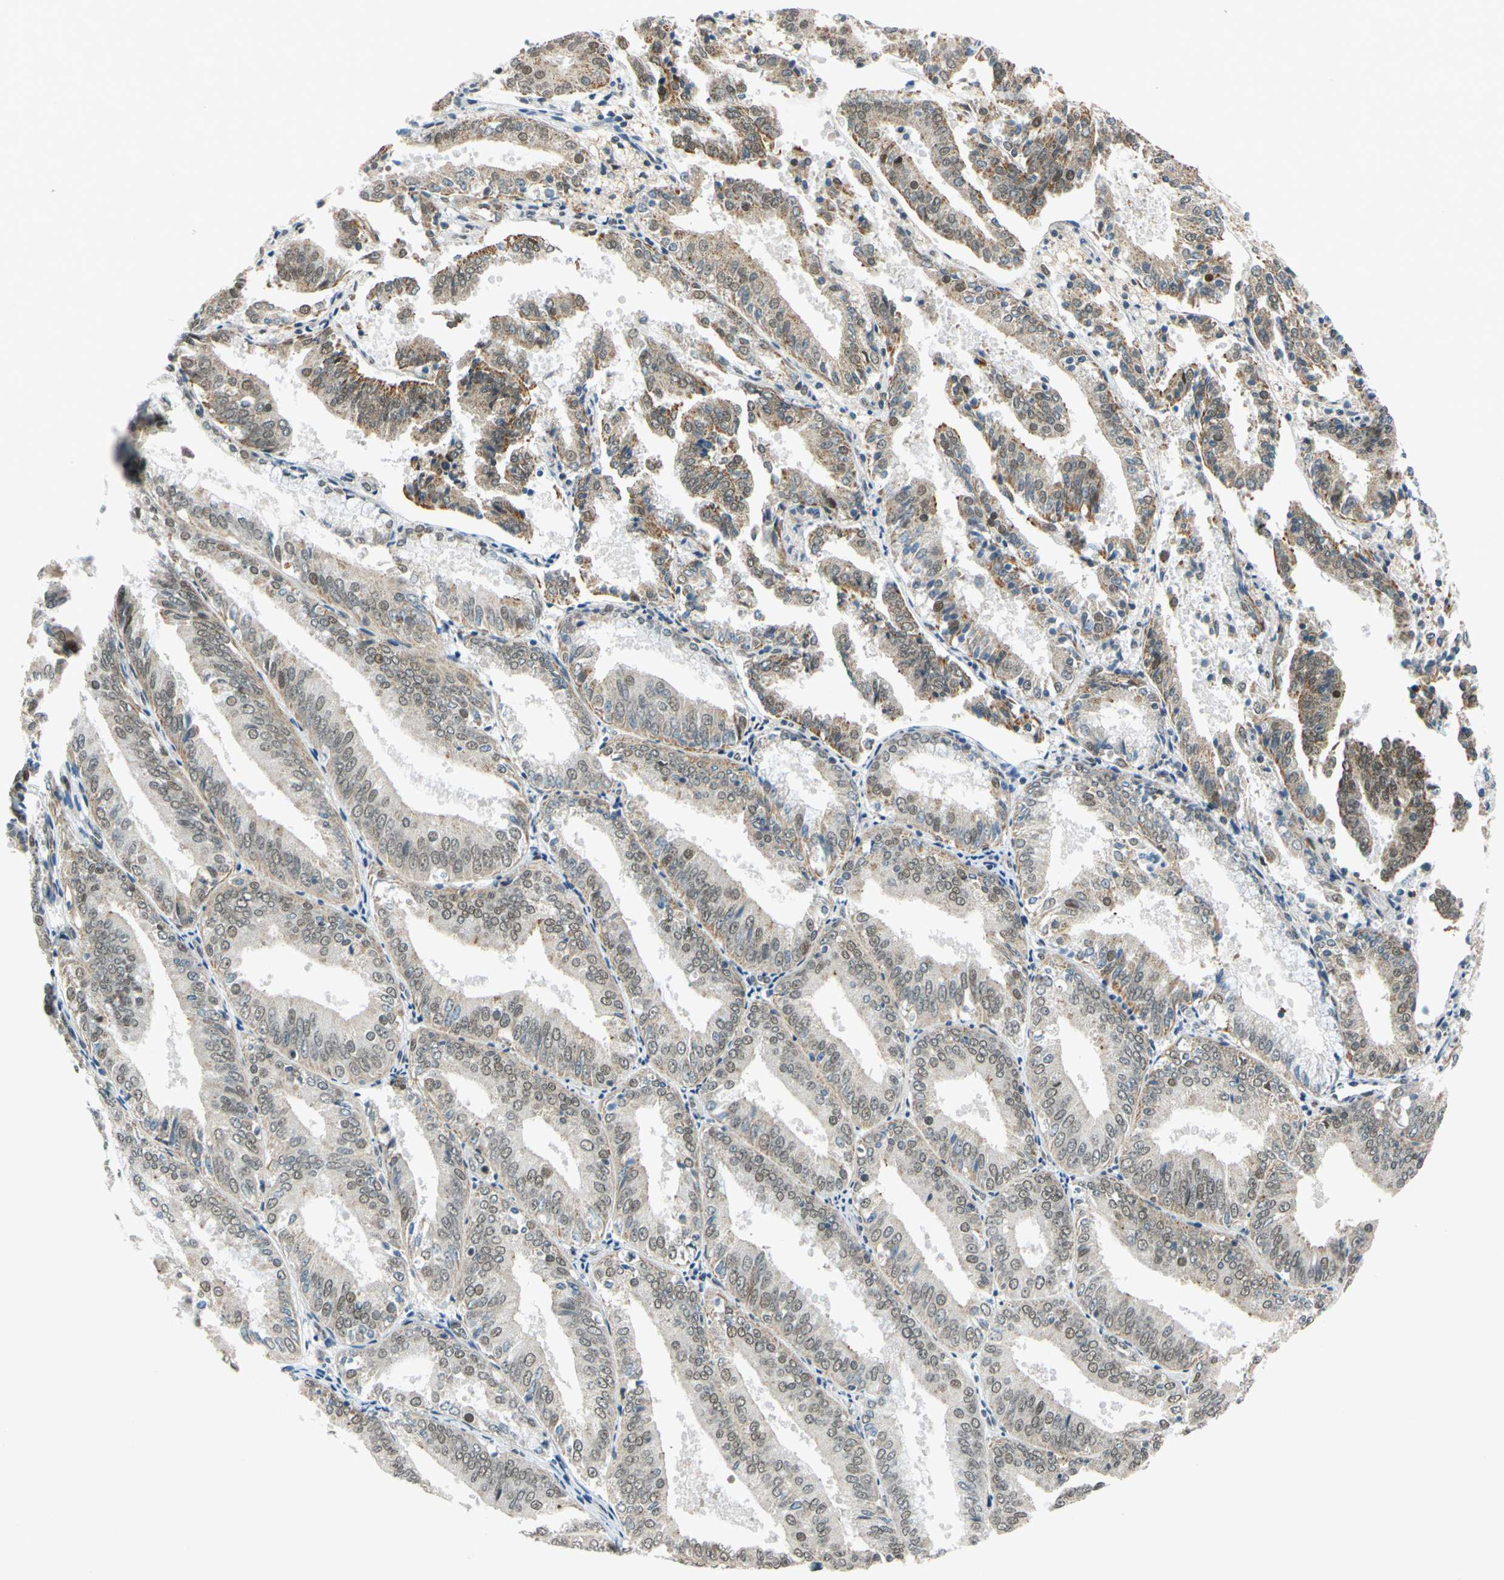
{"staining": {"intensity": "moderate", "quantity": ">75%", "location": "cytoplasmic/membranous,nuclear"}, "tissue": "endometrial cancer", "cell_type": "Tumor cells", "image_type": "cancer", "snomed": [{"axis": "morphology", "description": "Adenocarcinoma, NOS"}, {"axis": "topography", "description": "Endometrium"}], "caption": "The histopathology image exhibits staining of endometrial cancer (adenocarcinoma), revealing moderate cytoplasmic/membranous and nuclear protein positivity (brown color) within tumor cells. (Brightfield microscopy of DAB IHC at high magnification).", "gene": "POGZ", "patient": {"sex": "female", "age": 63}}